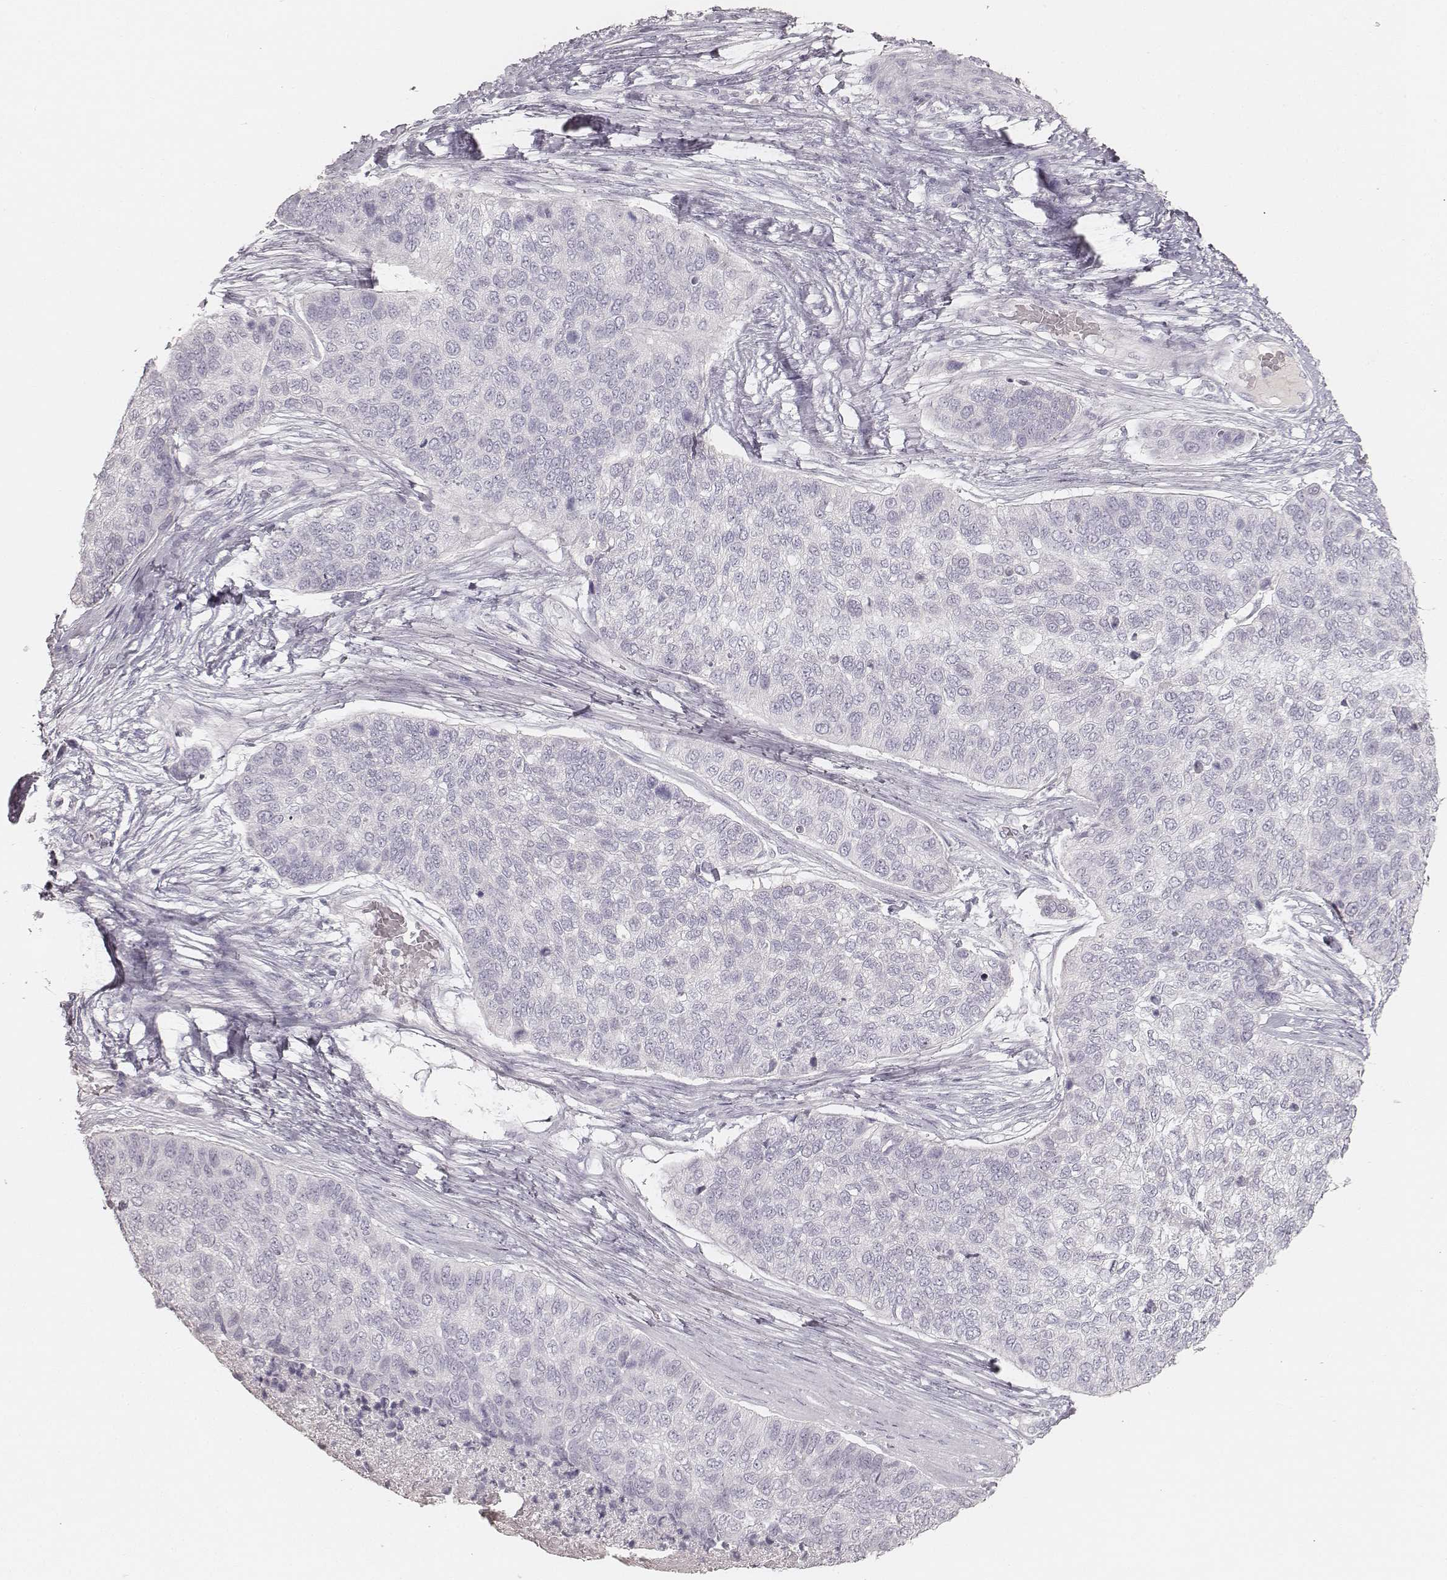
{"staining": {"intensity": "negative", "quantity": "none", "location": "none"}, "tissue": "lung cancer", "cell_type": "Tumor cells", "image_type": "cancer", "snomed": [{"axis": "morphology", "description": "Squamous cell carcinoma, NOS"}, {"axis": "topography", "description": "Lung"}], "caption": "IHC image of neoplastic tissue: human lung cancer stained with DAB shows no significant protein expression in tumor cells.", "gene": "KRT31", "patient": {"sex": "male", "age": 69}}